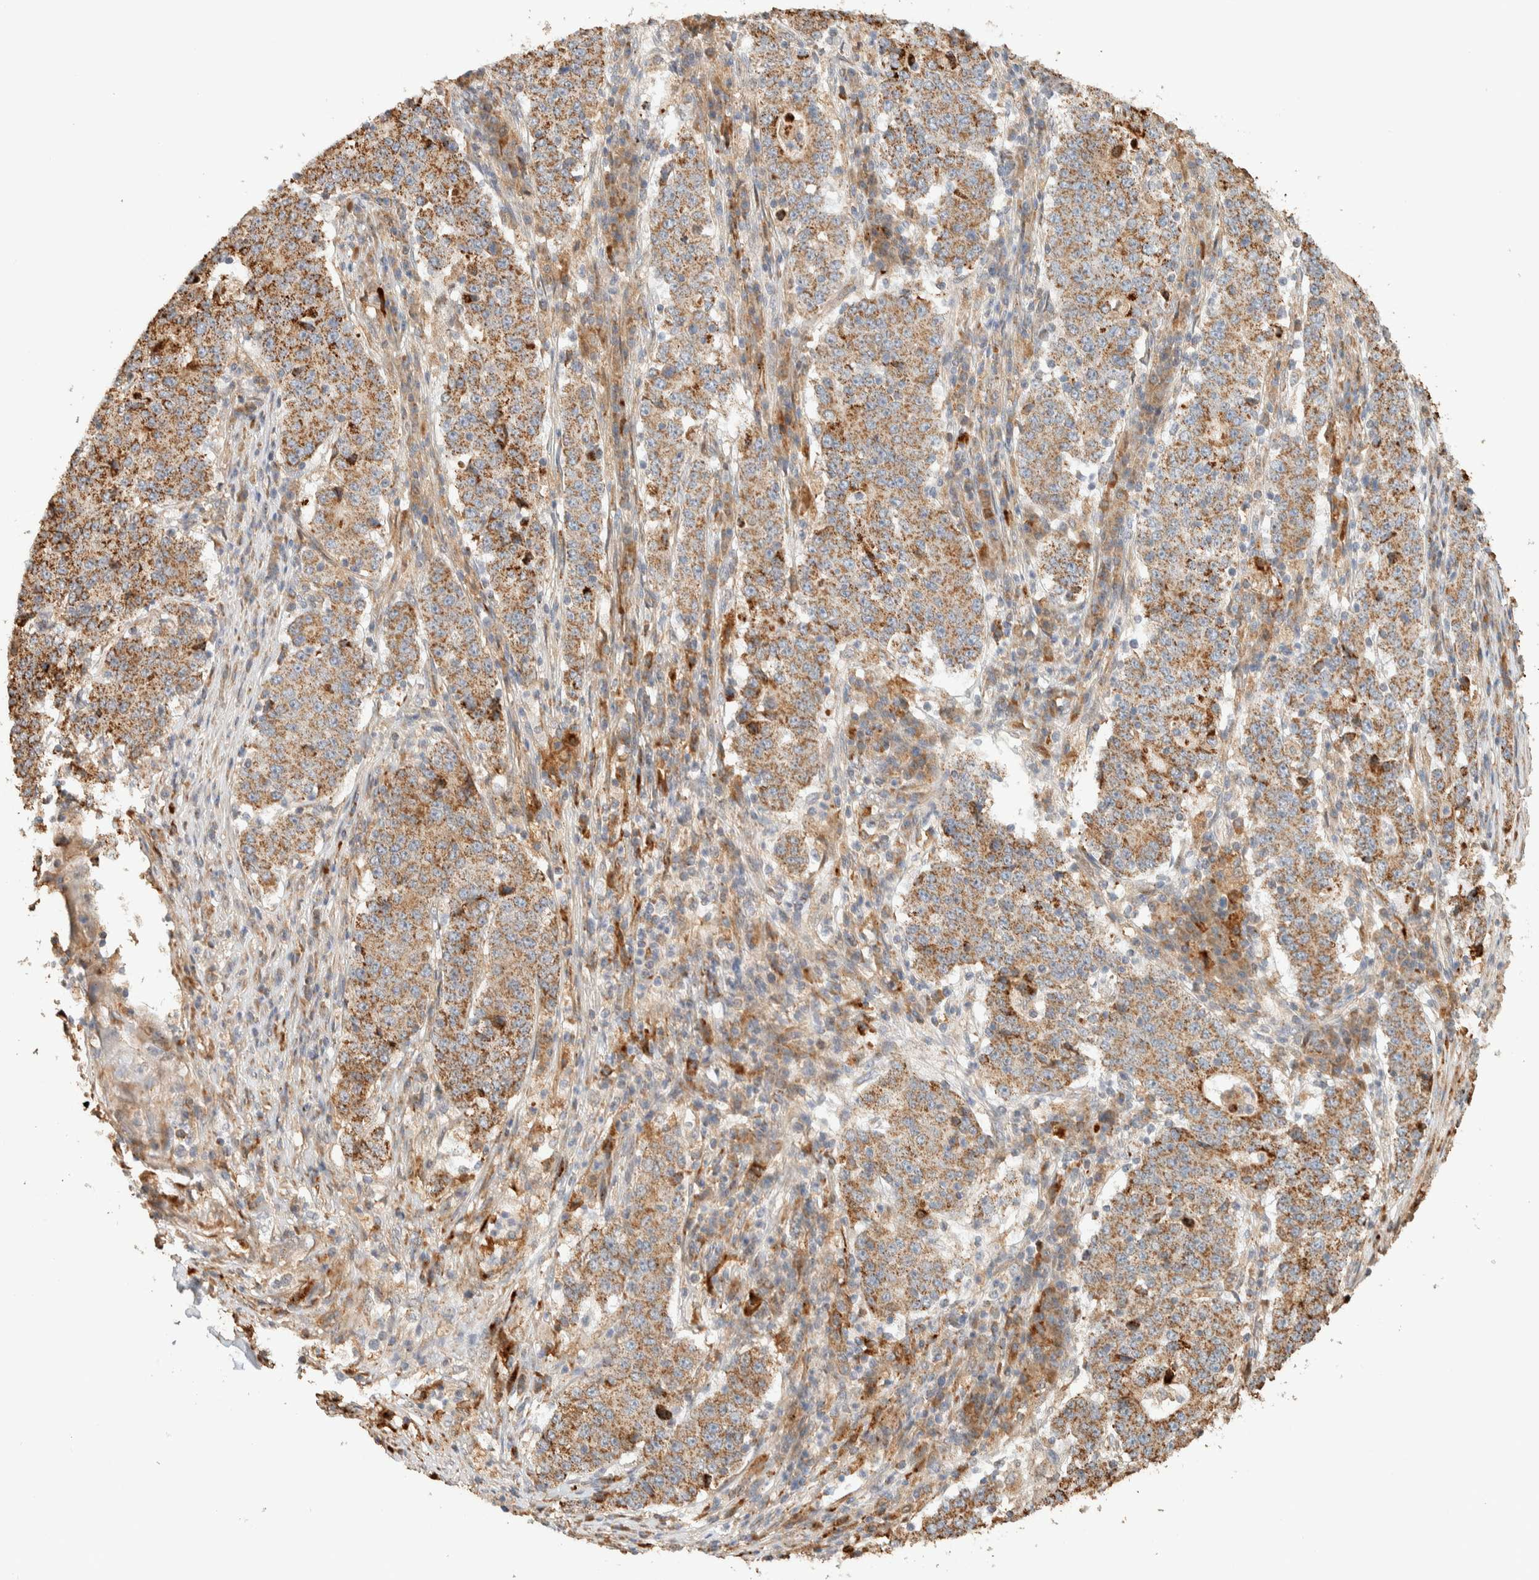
{"staining": {"intensity": "moderate", "quantity": ">75%", "location": "cytoplasmic/membranous"}, "tissue": "stomach cancer", "cell_type": "Tumor cells", "image_type": "cancer", "snomed": [{"axis": "morphology", "description": "Adenocarcinoma, NOS"}, {"axis": "topography", "description": "Stomach"}], "caption": "Adenocarcinoma (stomach) stained with DAB (3,3'-diaminobenzidine) immunohistochemistry (IHC) reveals medium levels of moderate cytoplasmic/membranous staining in about >75% of tumor cells. (DAB (3,3'-diaminobenzidine) IHC, brown staining for protein, blue staining for nuclei).", "gene": "KIF9", "patient": {"sex": "male", "age": 59}}